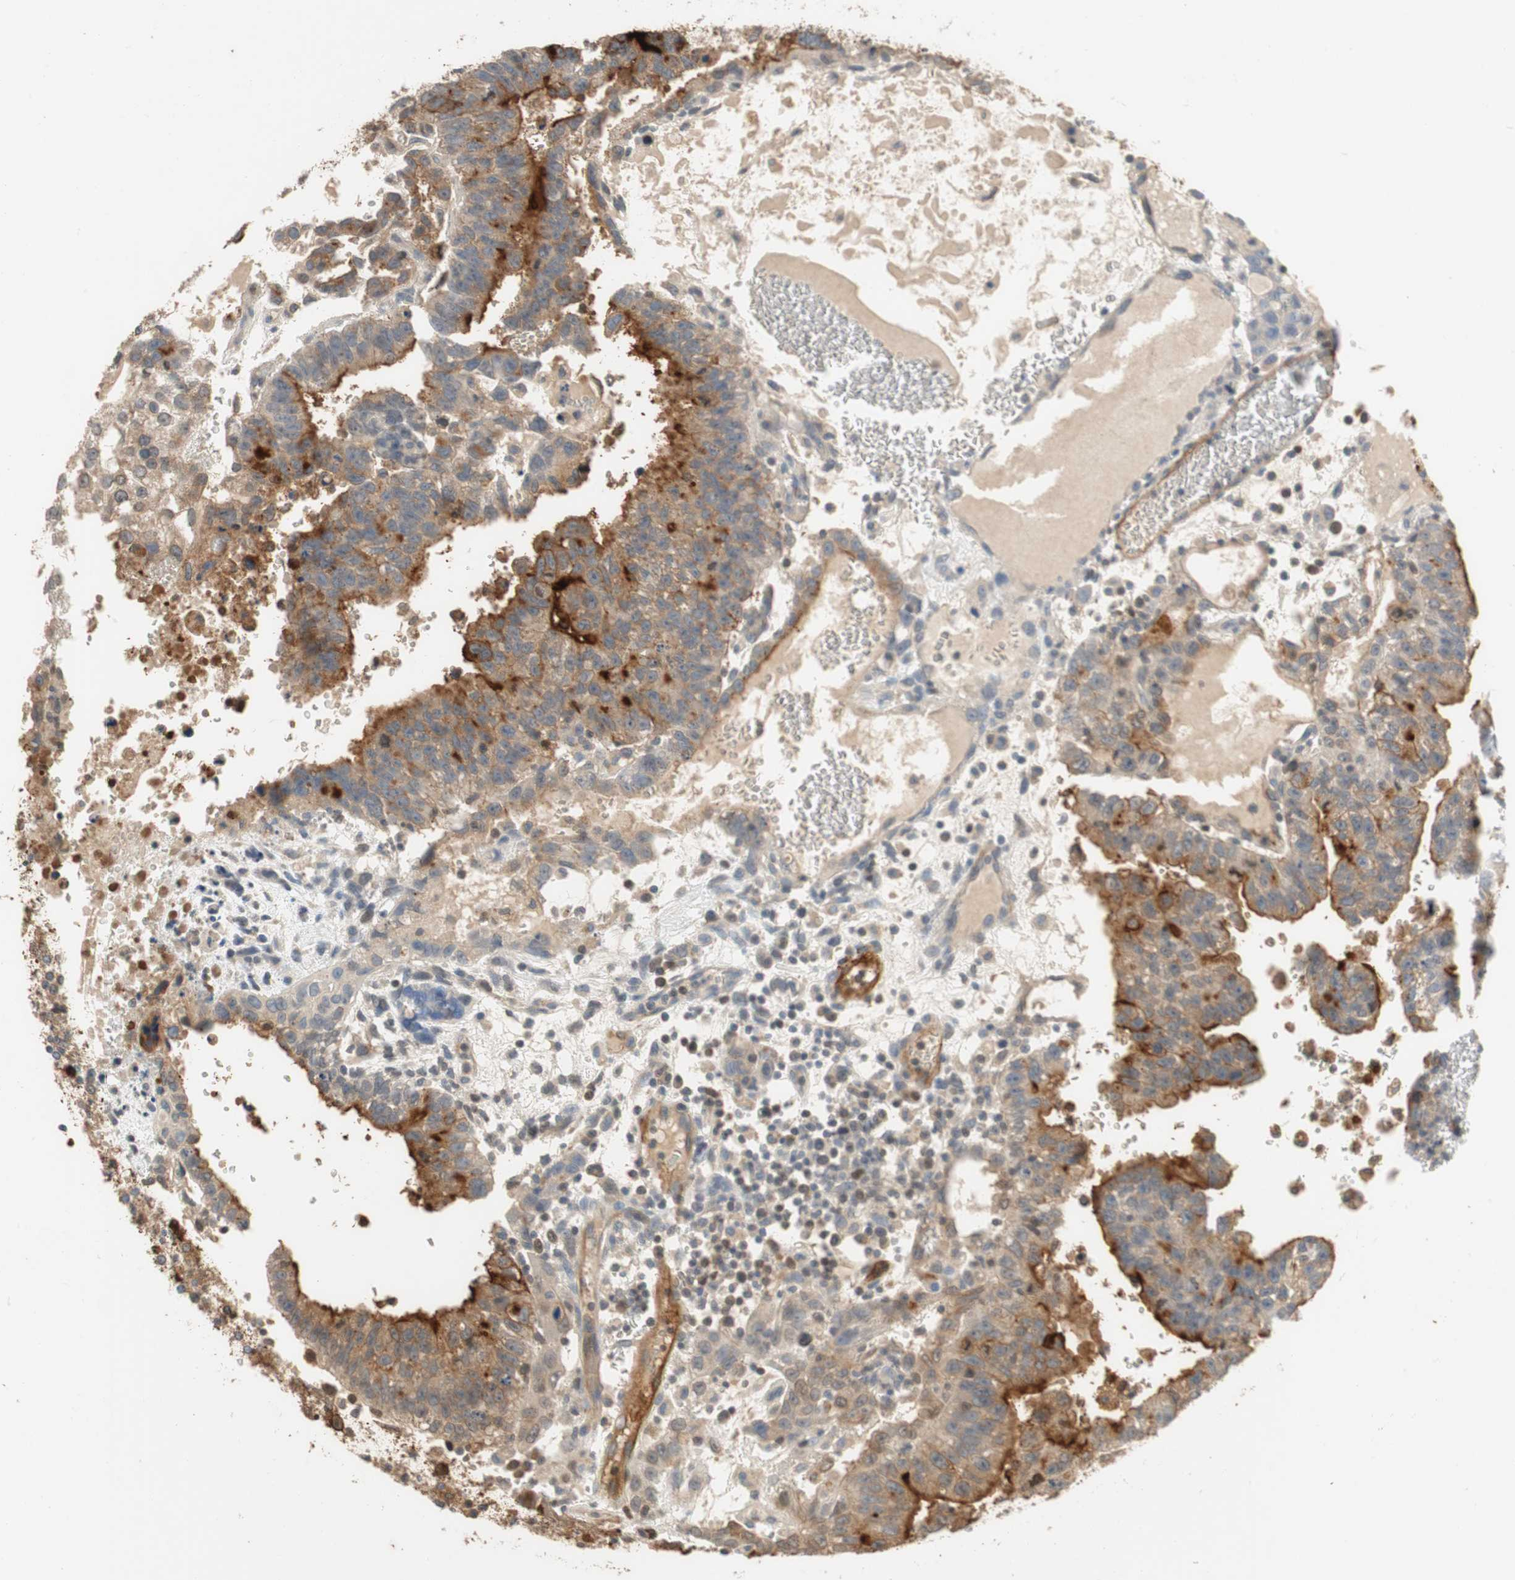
{"staining": {"intensity": "moderate", "quantity": "25%-75%", "location": "cytoplasmic/membranous"}, "tissue": "testis cancer", "cell_type": "Tumor cells", "image_type": "cancer", "snomed": [{"axis": "morphology", "description": "Seminoma, NOS"}, {"axis": "morphology", "description": "Carcinoma, Embryonal, NOS"}, {"axis": "topography", "description": "Testis"}], "caption": "DAB (3,3'-diaminobenzidine) immunohistochemical staining of human testis cancer displays moderate cytoplasmic/membranous protein staining in about 25%-75% of tumor cells.", "gene": "ALPL", "patient": {"sex": "male", "age": 52}}